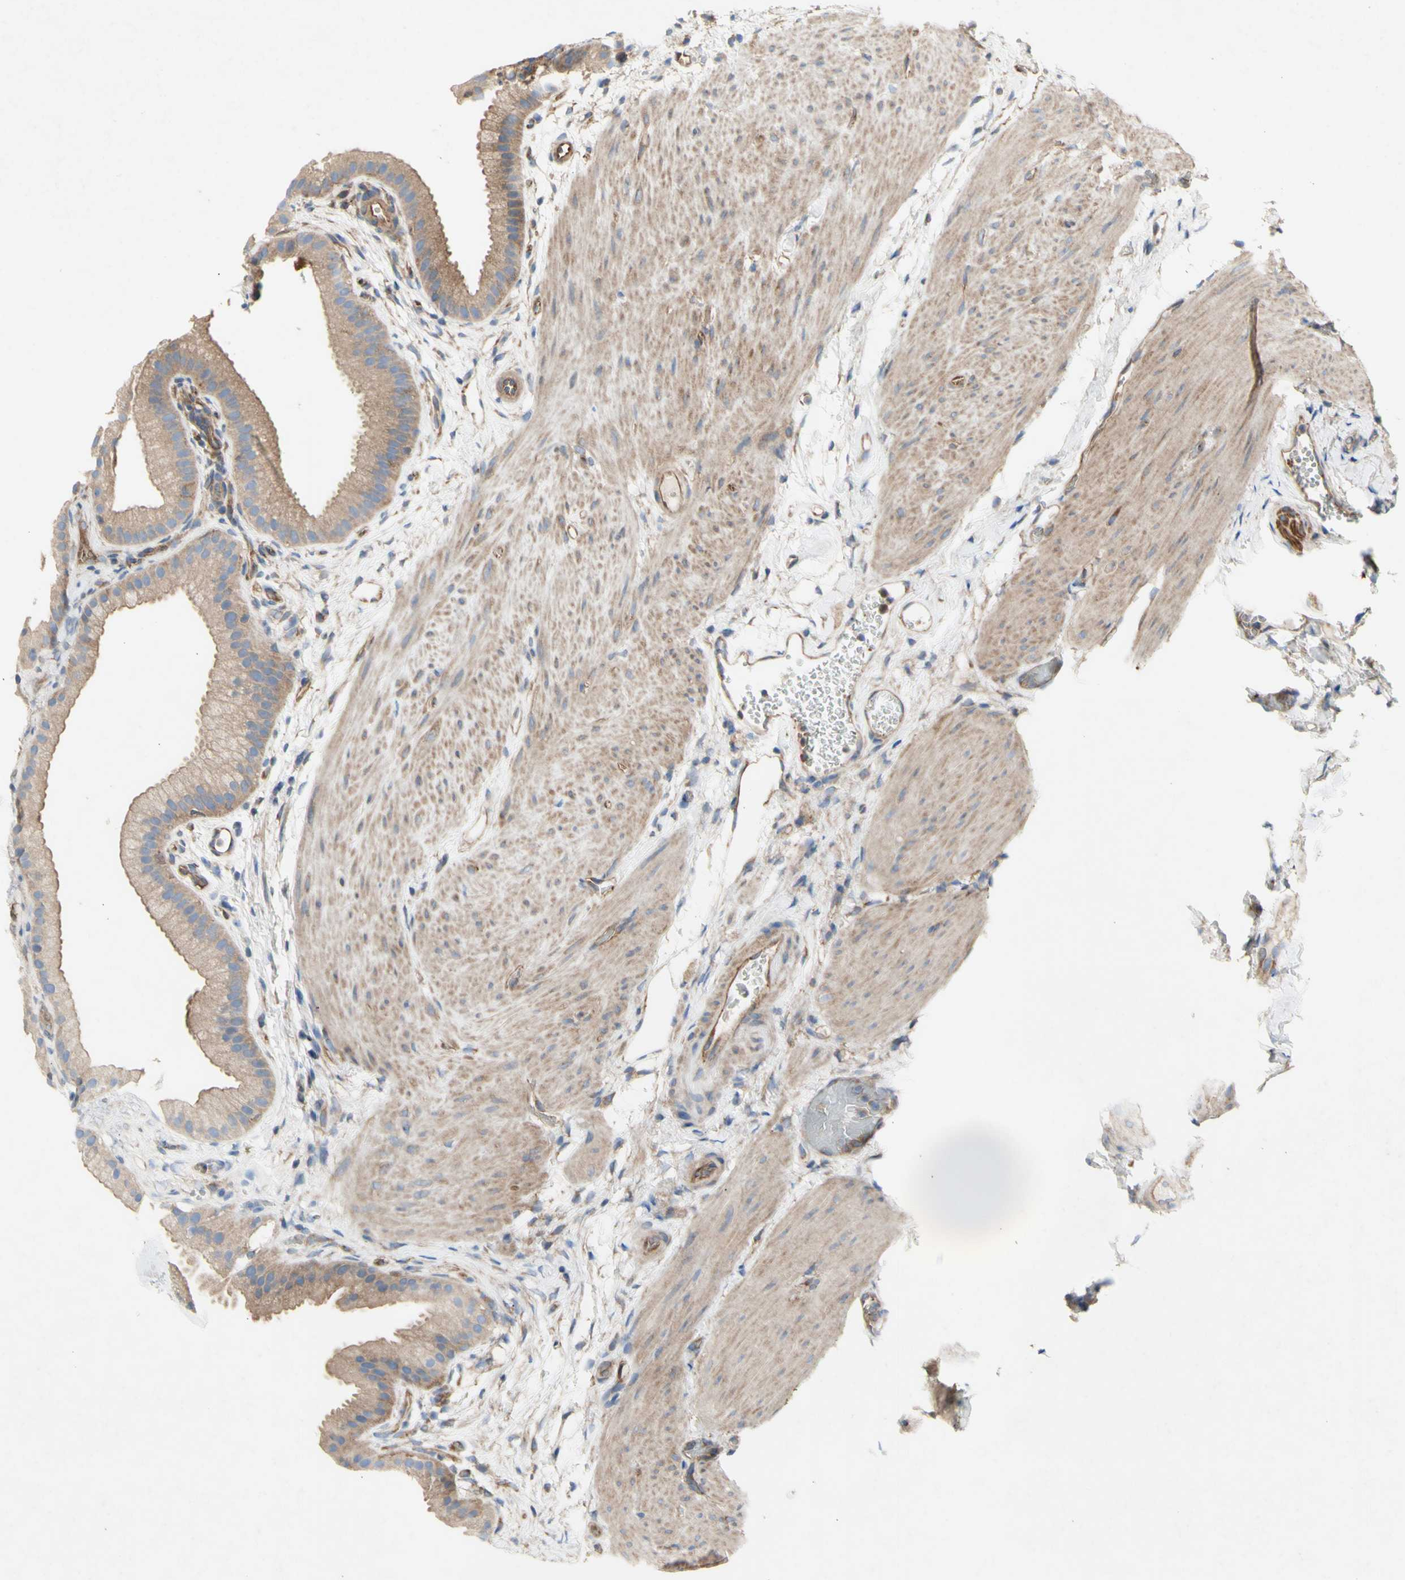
{"staining": {"intensity": "weak", "quantity": ">75%", "location": "cytoplasmic/membranous"}, "tissue": "gallbladder", "cell_type": "Glandular cells", "image_type": "normal", "snomed": [{"axis": "morphology", "description": "Normal tissue, NOS"}, {"axis": "topography", "description": "Gallbladder"}], "caption": "A brown stain labels weak cytoplasmic/membranous expression of a protein in glandular cells of unremarkable gallbladder.", "gene": "KLC1", "patient": {"sex": "female", "age": 64}}